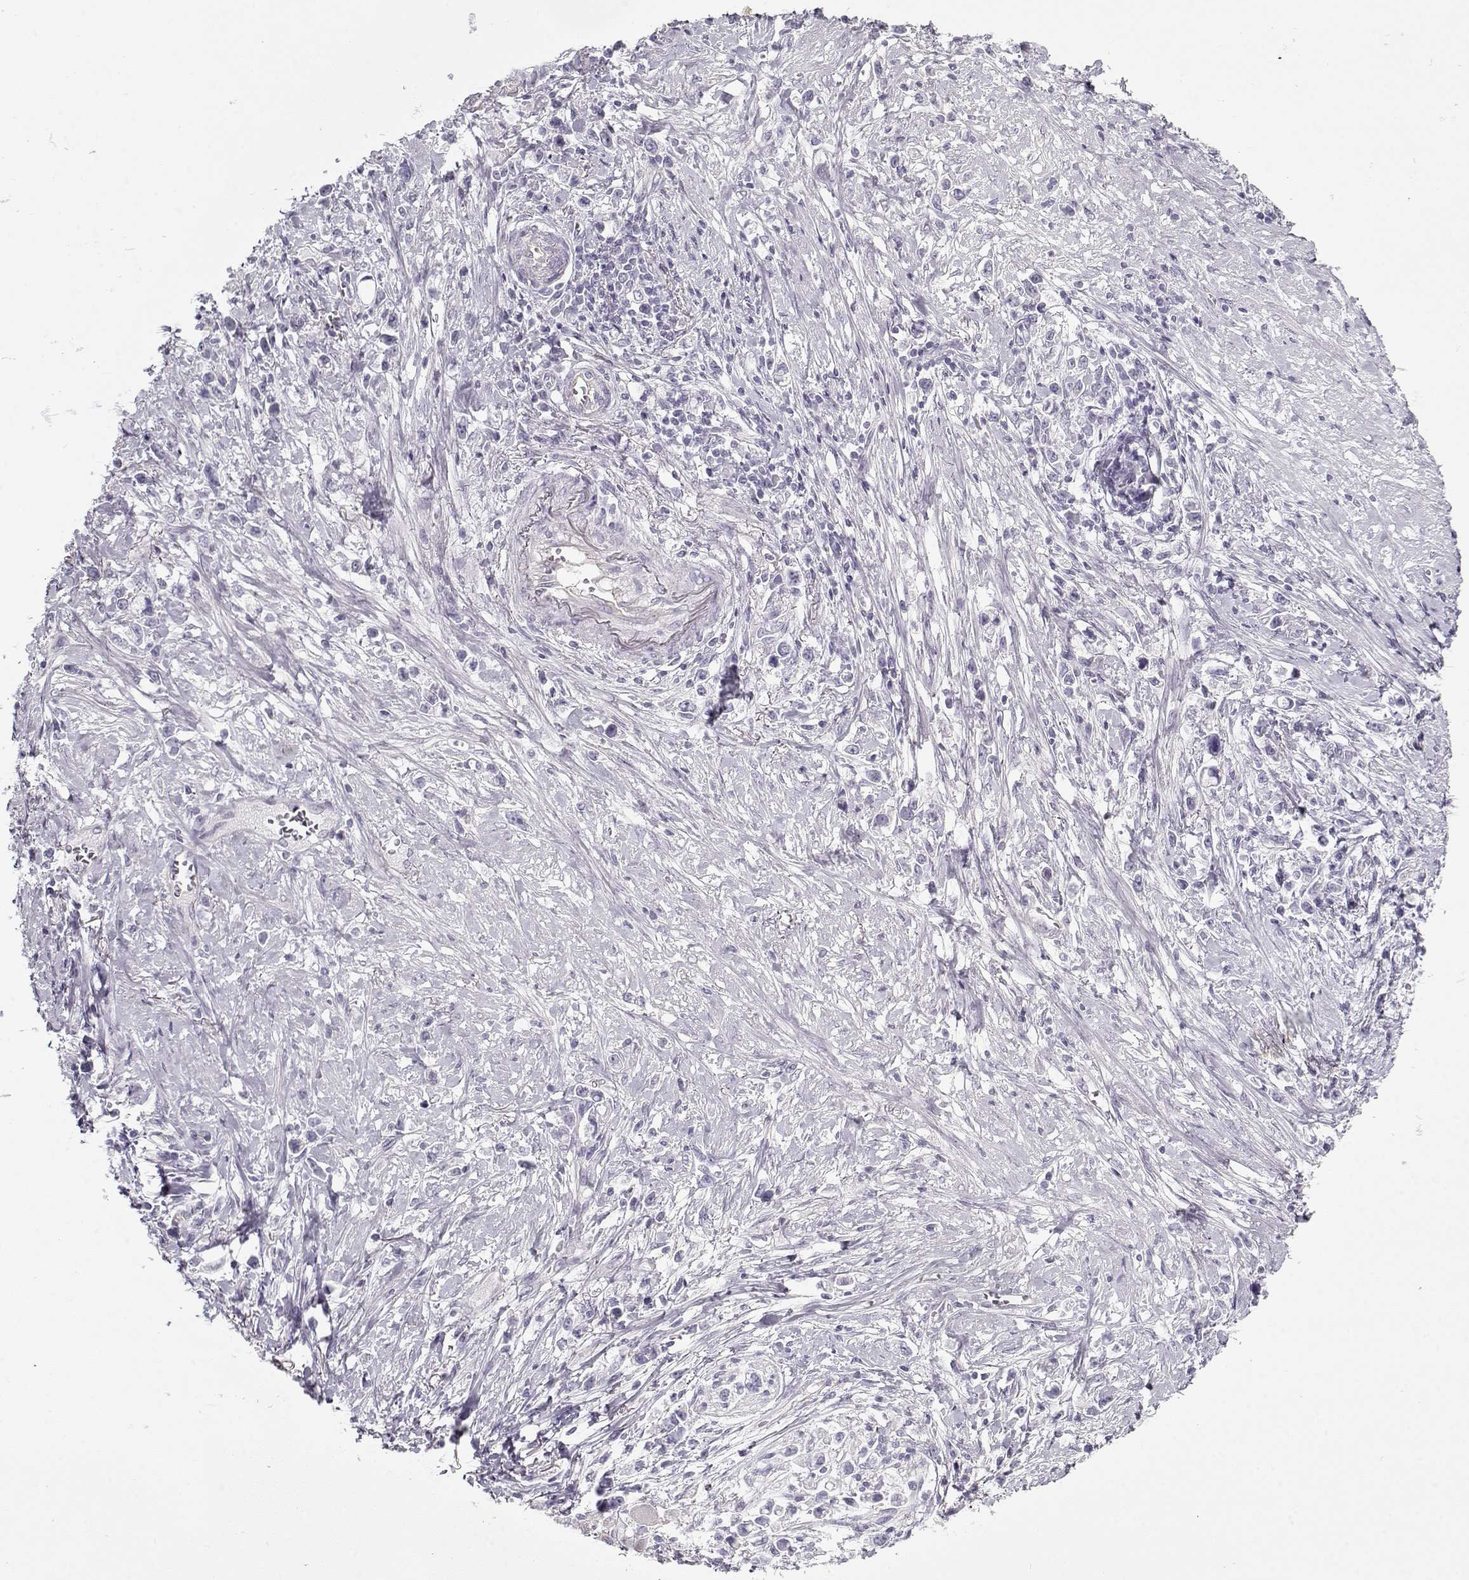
{"staining": {"intensity": "negative", "quantity": "none", "location": "none"}, "tissue": "stomach cancer", "cell_type": "Tumor cells", "image_type": "cancer", "snomed": [{"axis": "morphology", "description": "Adenocarcinoma, NOS"}, {"axis": "topography", "description": "Stomach"}], "caption": "Immunohistochemistry (IHC) of stomach cancer demonstrates no positivity in tumor cells.", "gene": "CCDC136", "patient": {"sex": "male", "age": 63}}